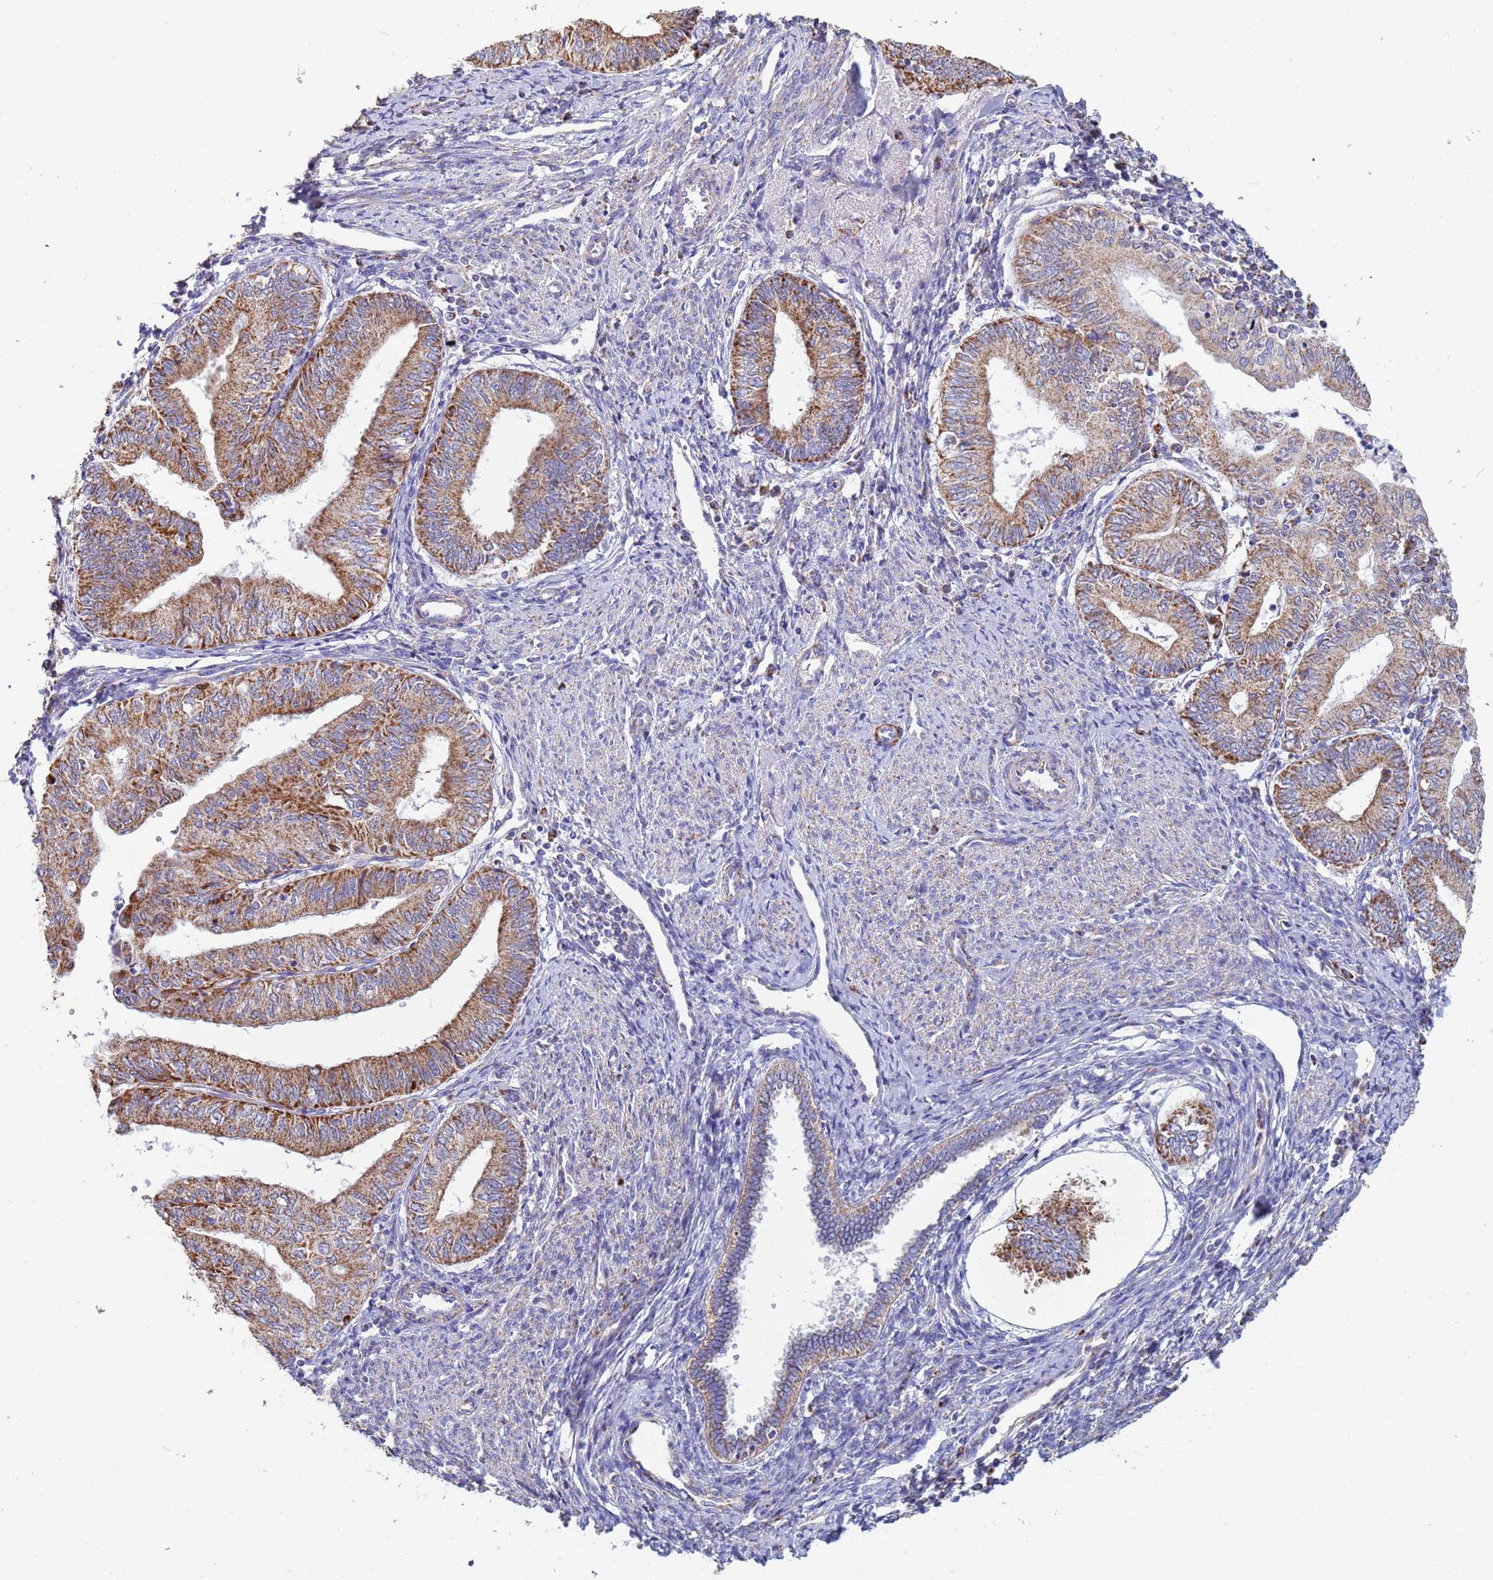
{"staining": {"intensity": "moderate", "quantity": ">75%", "location": "cytoplasmic/membranous"}, "tissue": "endometrial cancer", "cell_type": "Tumor cells", "image_type": "cancer", "snomed": [{"axis": "morphology", "description": "Adenocarcinoma, NOS"}, {"axis": "topography", "description": "Endometrium"}], "caption": "Endometrial cancer (adenocarcinoma) stained with immunohistochemistry (IHC) reveals moderate cytoplasmic/membranous positivity in about >75% of tumor cells.", "gene": "UQCRH", "patient": {"sex": "female", "age": 66}}